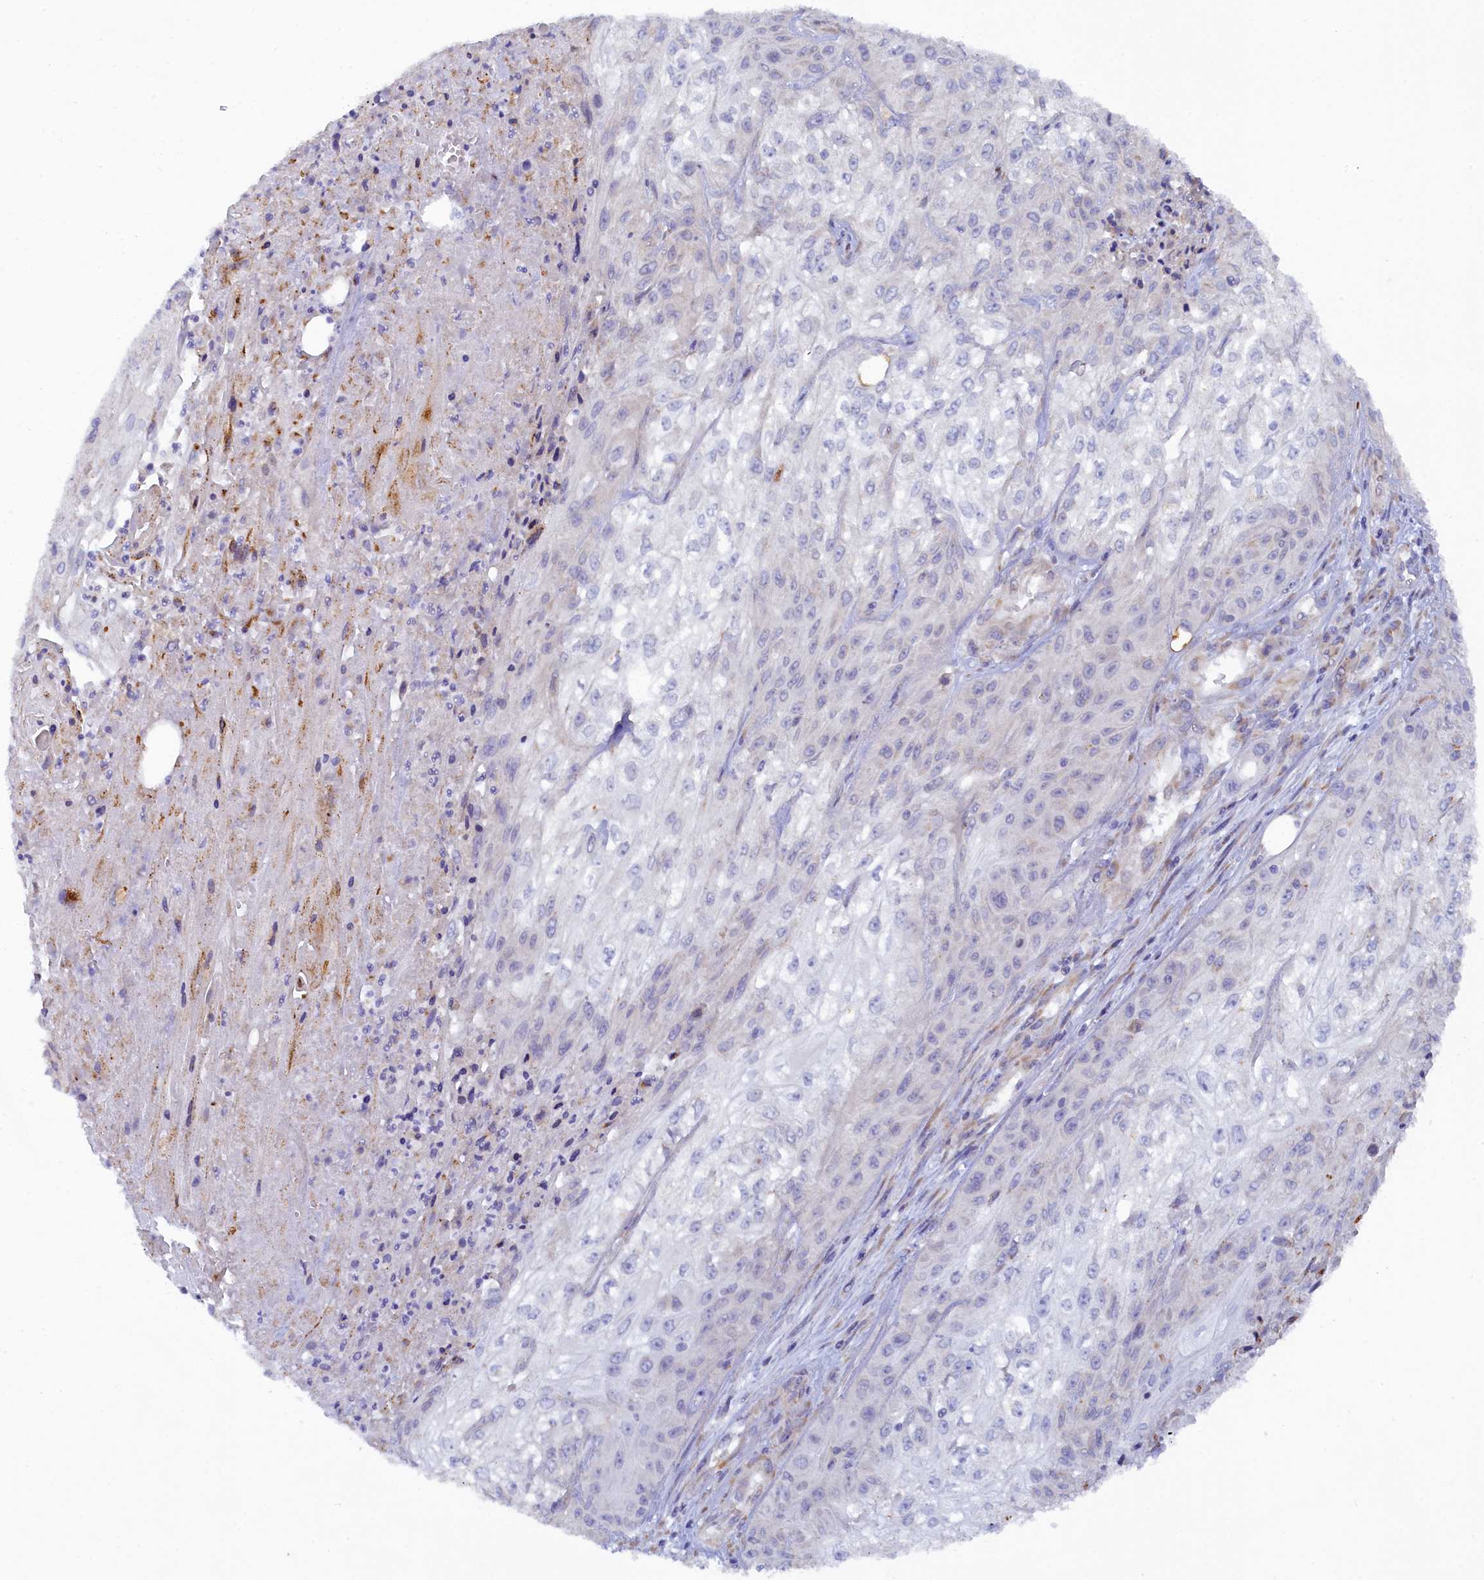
{"staining": {"intensity": "negative", "quantity": "none", "location": "none"}, "tissue": "skin cancer", "cell_type": "Tumor cells", "image_type": "cancer", "snomed": [{"axis": "morphology", "description": "Squamous cell carcinoma, NOS"}, {"axis": "morphology", "description": "Squamous cell carcinoma, metastatic, NOS"}, {"axis": "topography", "description": "Skin"}, {"axis": "topography", "description": "Lymph node"}], "caption": "Human skin cancer stained for a protein using IHC shows no expression in tumor cells.", "gene": "POGLUT3", "patient": {"sex": "male", "age": 75}}